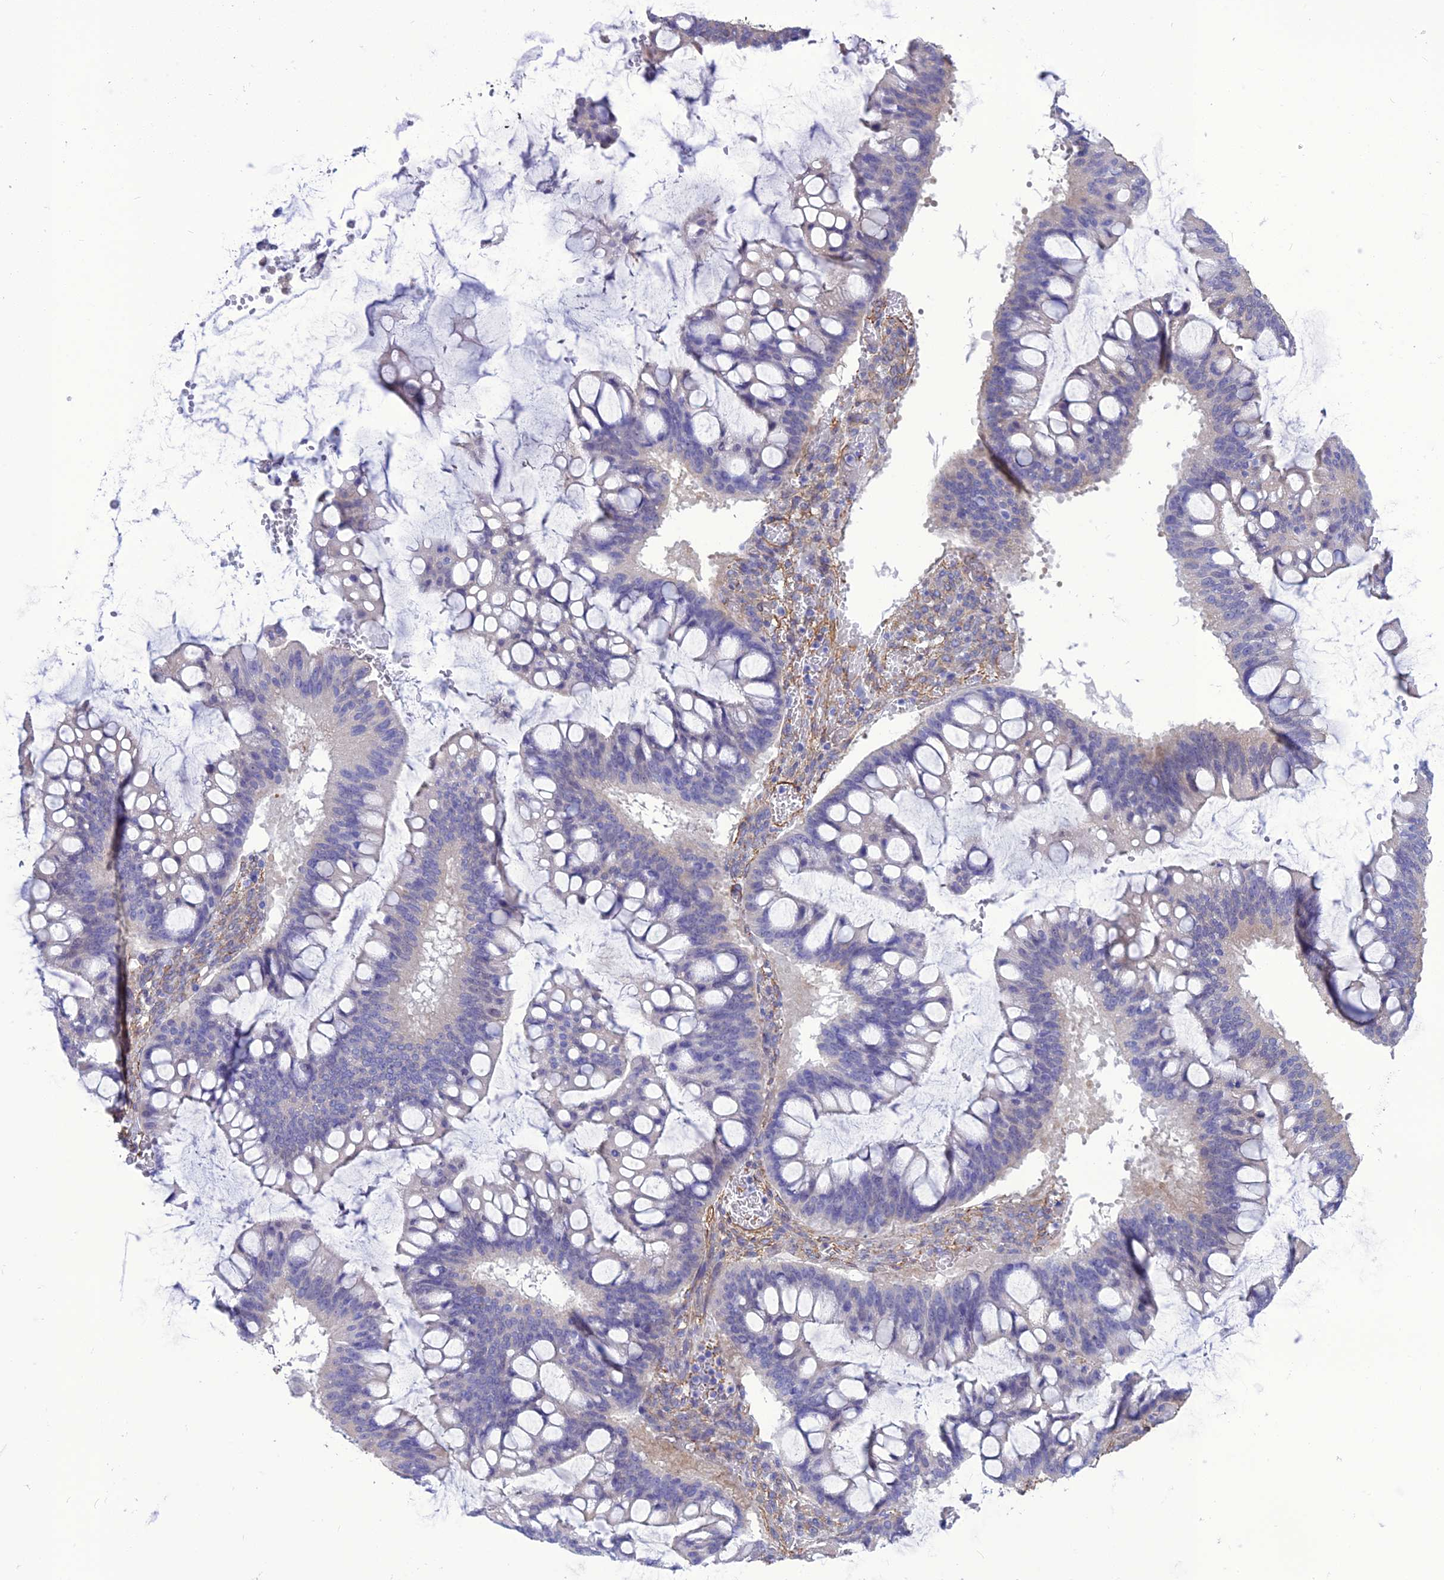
{"staining": {"intensity": "negative", "quantity": "none", "location": "none"}, "tissue": "ovarian cancer", "cell_type": "Tumor cells", "image_type": "cancer", "snomed": [{"axis": "morphology", "description": "Cystadenocarcinoma, mucinous, NOS"}, {"axis": "topography", "description": "Ovary"}], "caption": "Tumor cells show no significant staining in ovarian cancer (mucinous cystadenocarcinoma).", "gene": "NKD1", "patient": {"sex": "female", "age": 73}}